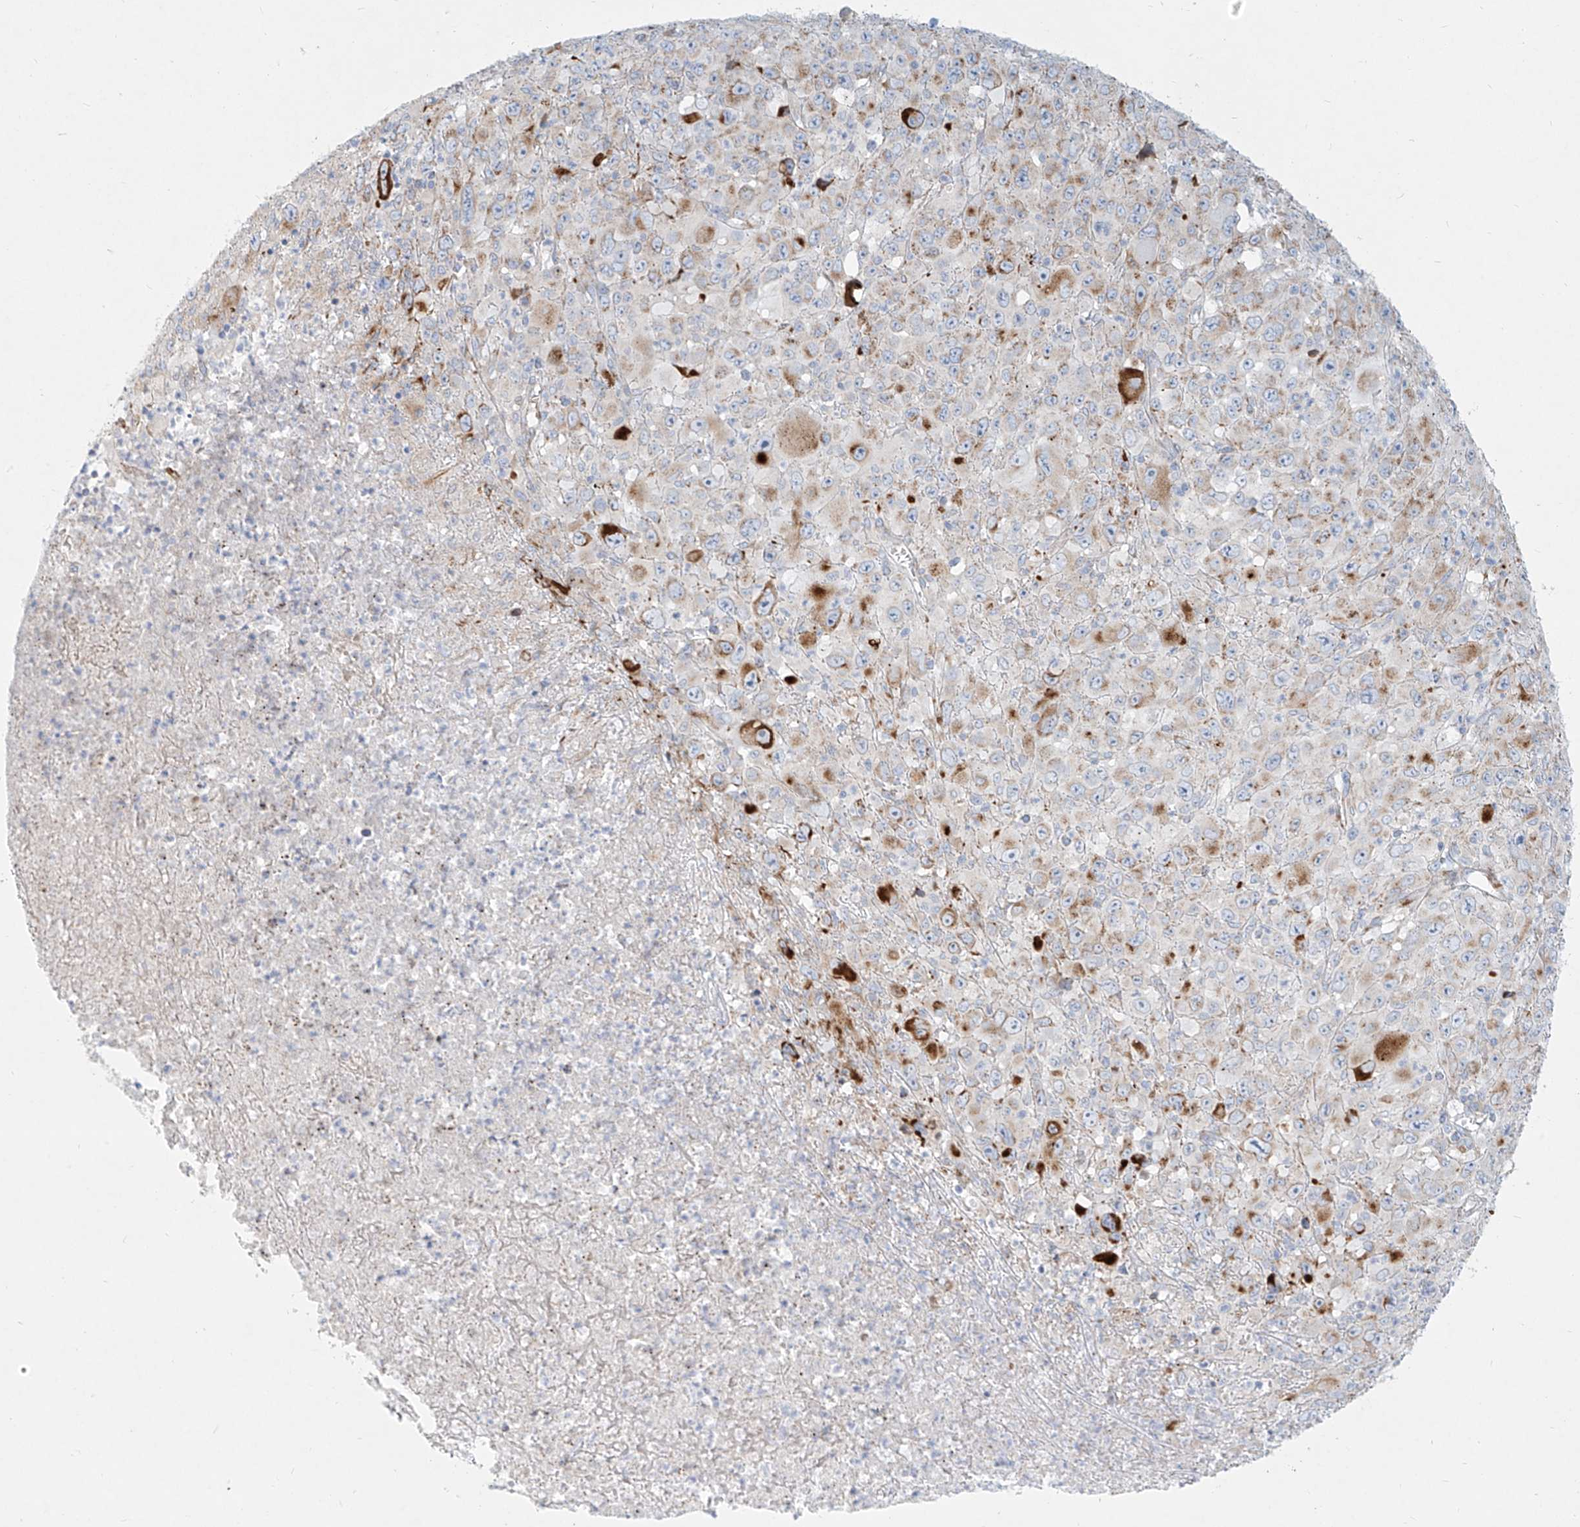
{"staining": {"intensity": "moderate", "quantity": "<25%", "location": "cytoplasmic/membranous"}, "tissue": "melanoma", "cell_type": "Tumor cells", "image_type": "cancer", "snomed": [{"axis": "morphology", "description": "Malignant melanoma, Metastatic site"}, {"axis": "topography", "description": "Skin"}], "caption": "The histopathology image exhibits staining of malignant melanoma (metastatic site), revealing moderate cytoplasmic/membranous protein staining (brown color) within tumor cells.", "gene": "MTX2", "patient": {"sex": "female", "age": 56}}